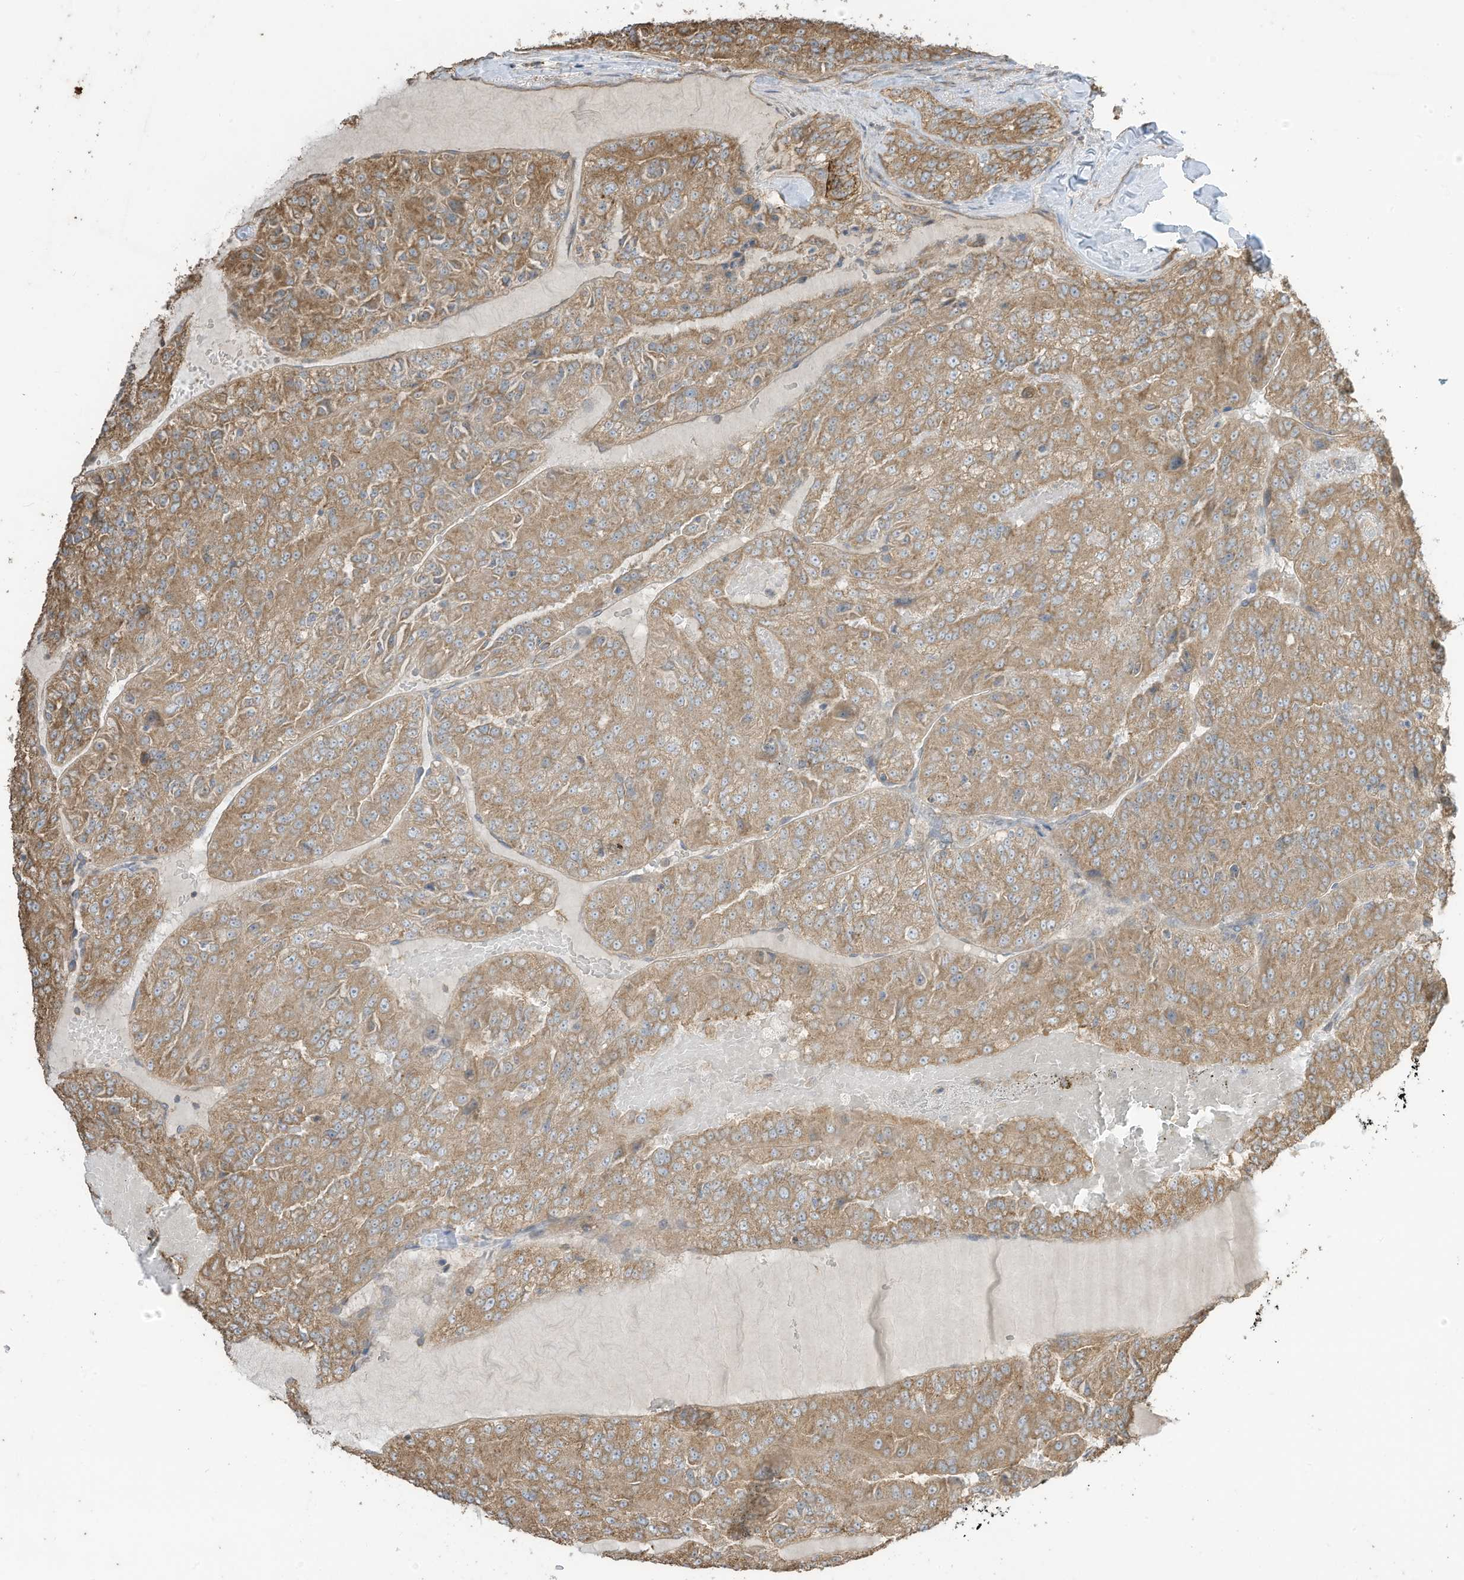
{"staining": {"intensity": "moderate", "quantity": ">75%", "location": "cytoplasmic/membranous"}, "tissue": "renal cancer", "cell_type": "Tumor cells", "image_type": "cancer", "snomed": [{"axis": "morphology", "description": "Adenocarcinoma, NOS"}, {"axis": "topography", "description": "Kidney"}], "caption": "Adenocarcinoma (renal) stained with DAB IHC reveals medium levels of moderate cytoplasmic/membranous positivity in approximately >75% of tumor cells.", "gene": "CGAS", "patient": {"sex": "female", "age": 63}}